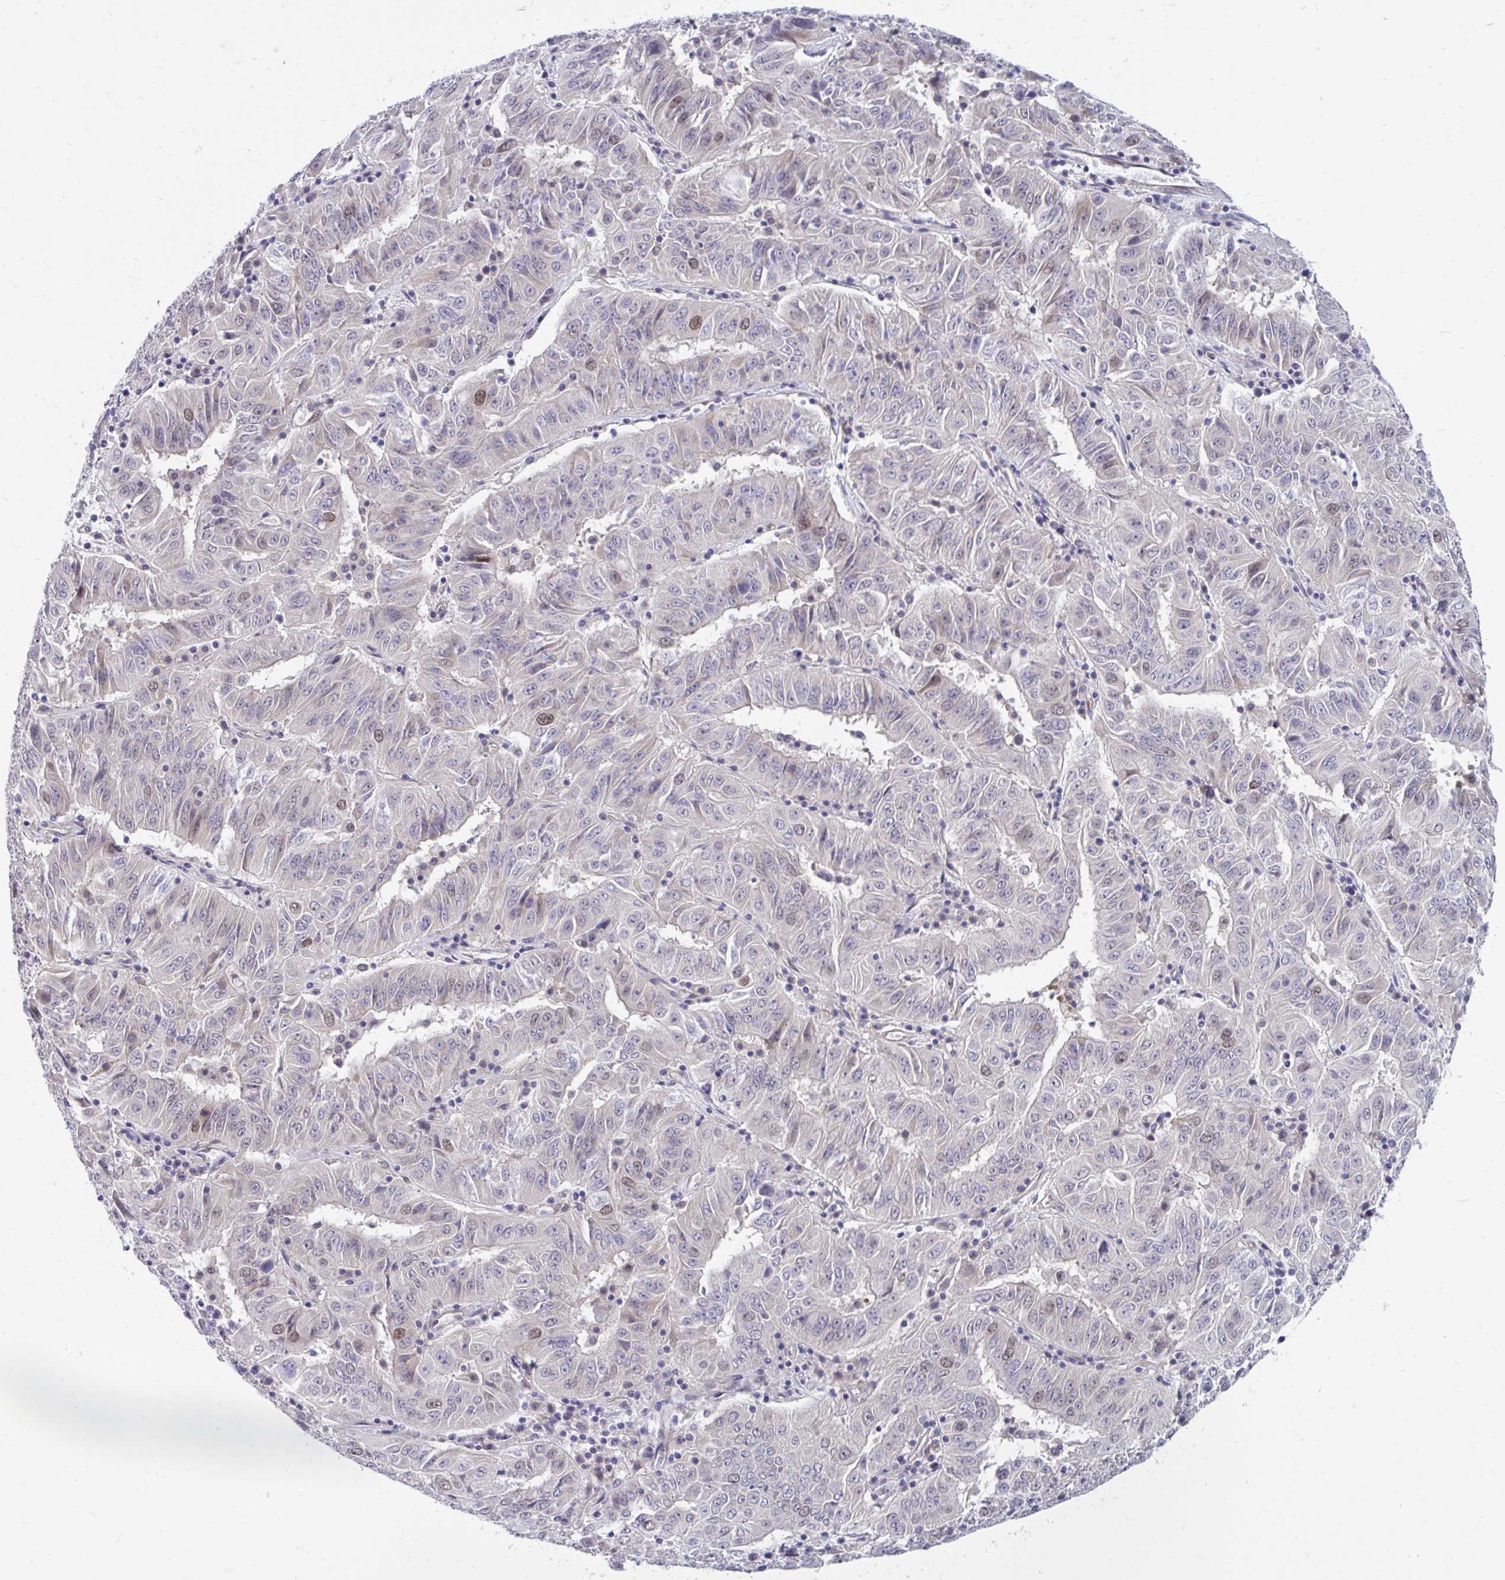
{"staining": {"intensity": "moderate", "quantity": "<25%", "location": "nuclear"}, "tissue": "pancreatic cancer", "cell_type": "Tumor cells", "image_type": "cancer", "snomed": [{"axis": "morphology", "description": "Adenocarcinoma, NOS"}, {"axis": "topography", "description": "Pancreas"}], "caption": "IHC image of neoplastic tissue: pancreatic cancer stained using immunohistochemistry (IHC) exhibits low levels of moderate protein expression localized specifically in the nuclear of tumor cells, appearing as a nuclear brown color.", "gene": "SELENON", "patient": {"sex": "male", "age": 63}}